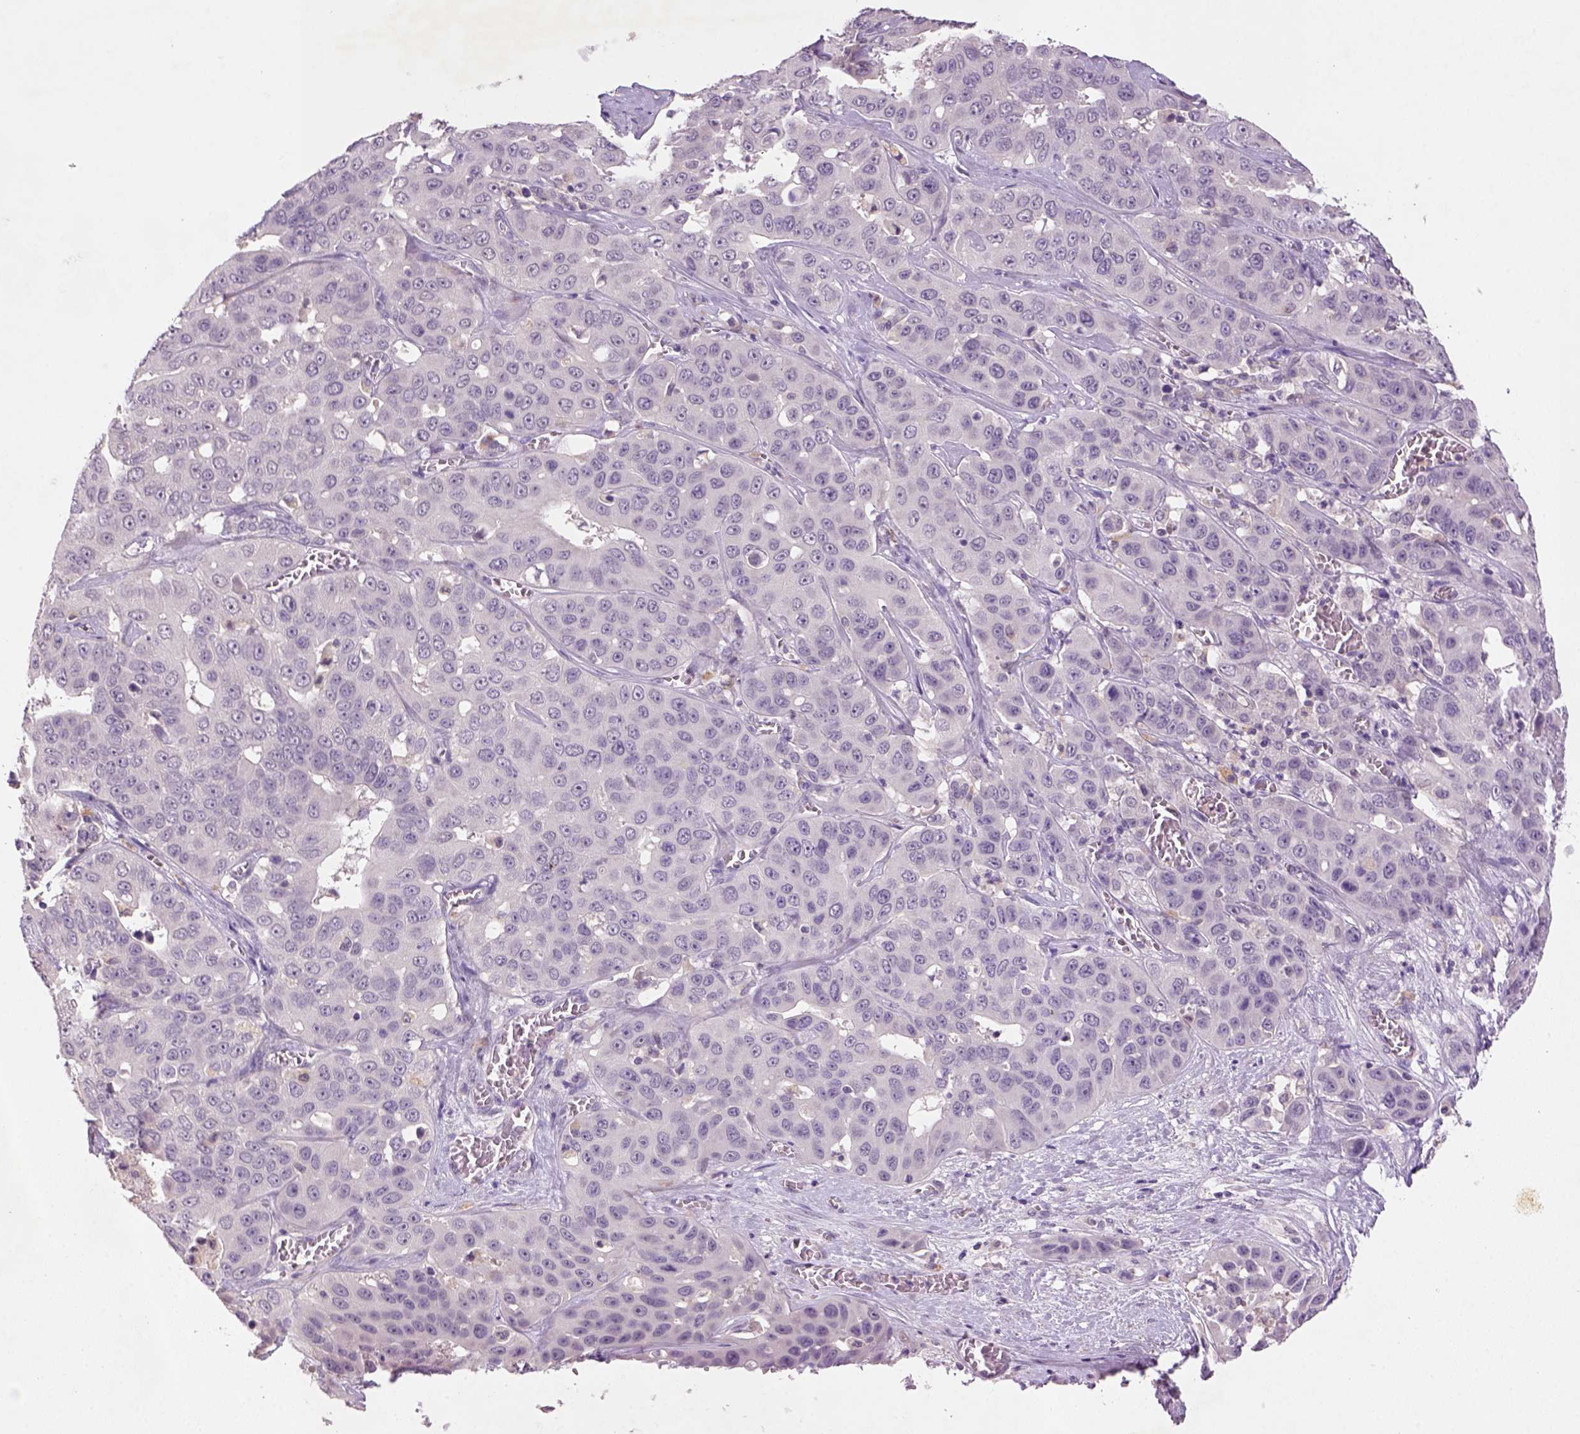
{"staining": {"intensity": "negative", "quantity": "none", "location": "none"}, "tissue": "liver cancer", "cell_type": "Tumor cells", "image_type": "cancer", "snomed": [{"axis": "morphology", "description": "Cholangiocarcinoma"}, {"axis": "topography", "description": "Liver"}], "caption": "Tumor cells are negative for protein expression in human liver cholangiocarcinoma. (Stains: DAB immunohistochemistry (IHC) with hematoxylin counter stain, Microscopy: brightfield microscopy at high magnification).", "gene": "NLGN2", "patient": {"sex": "female", "age": 52}}